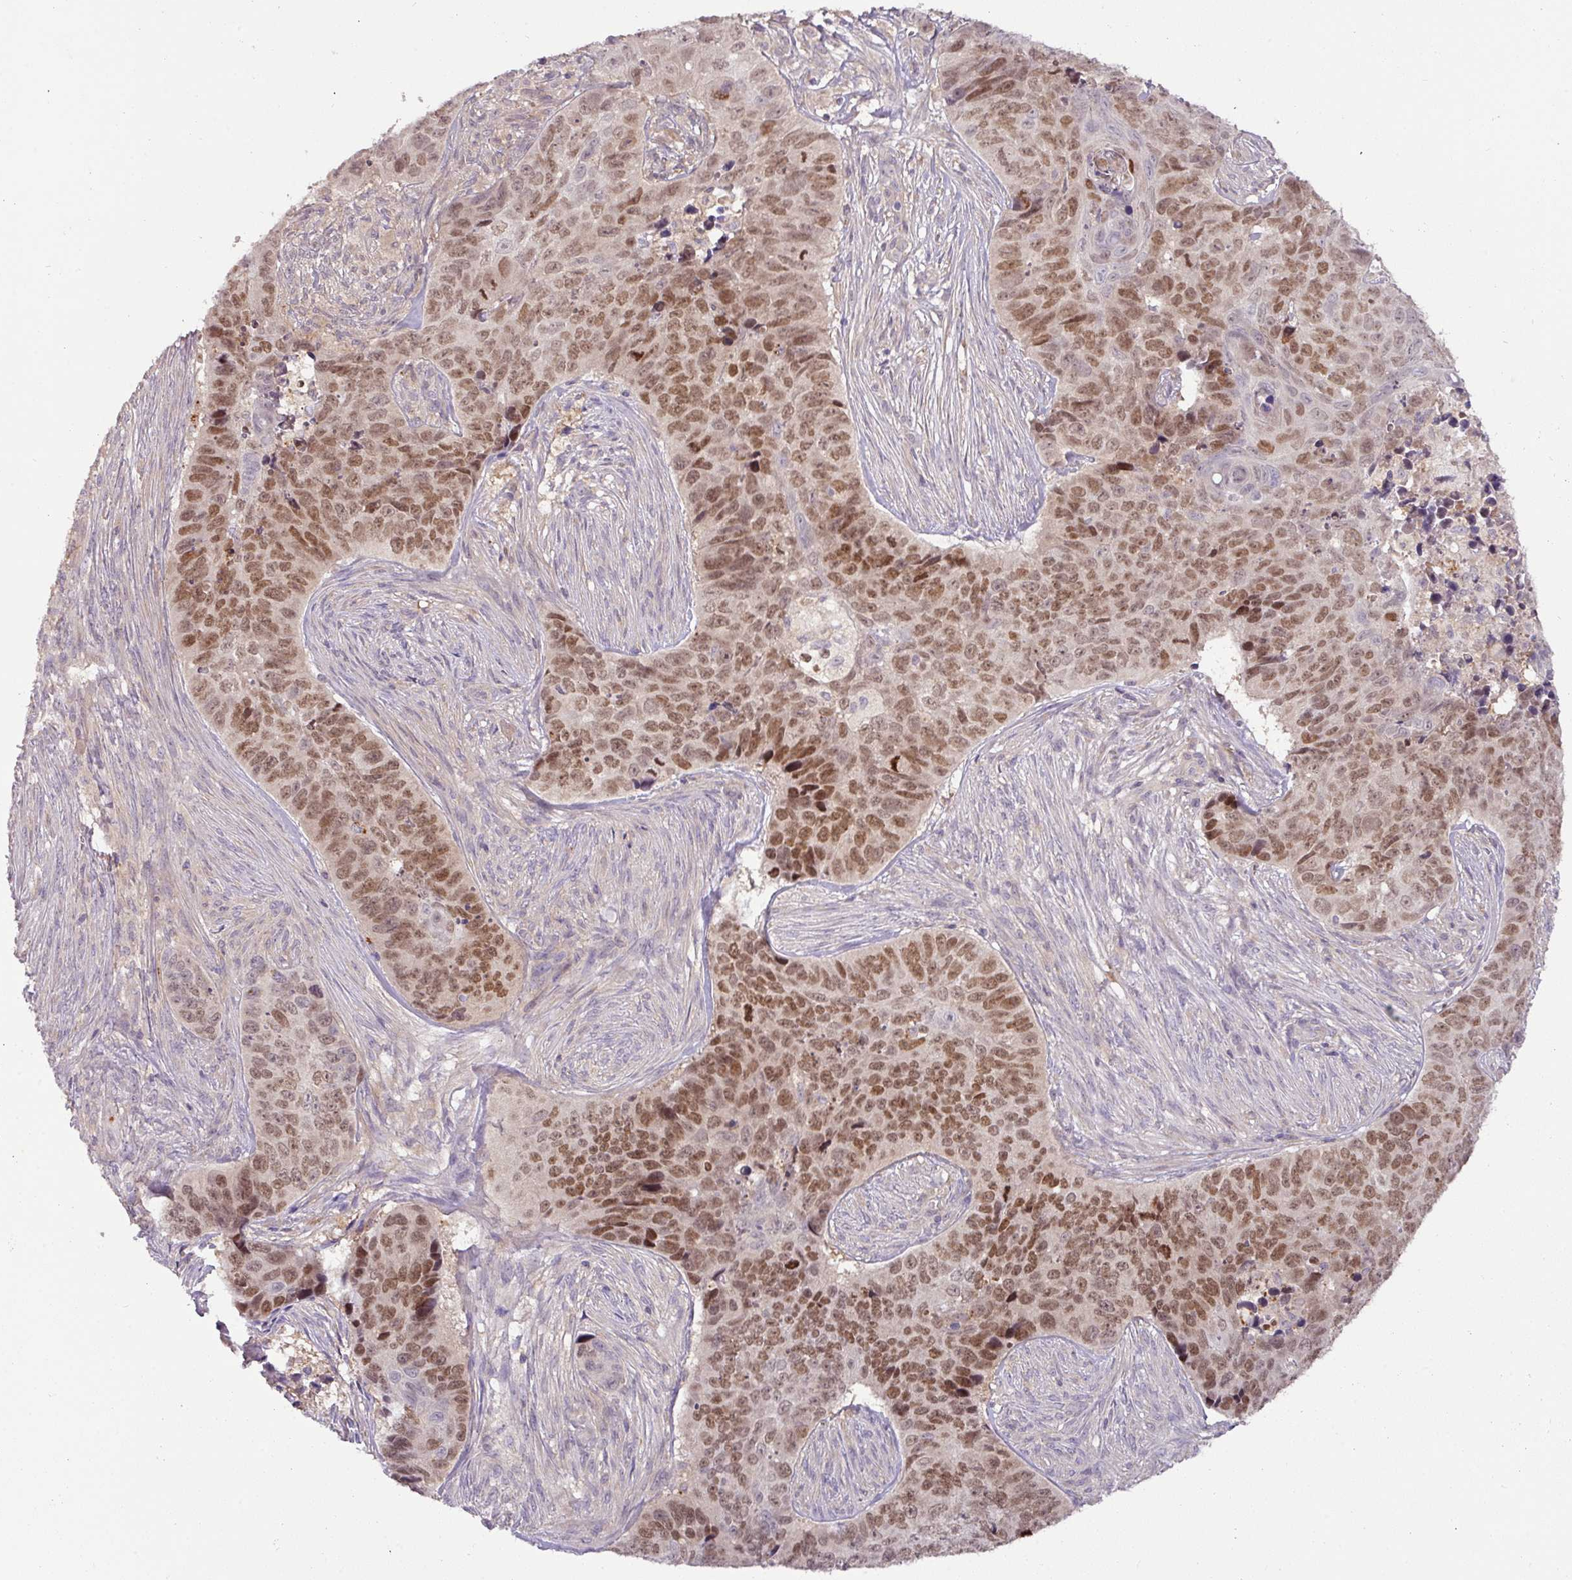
{"staining": {"intensity": "moderate", "quantity": ">75%", "location": "nuclear"}, "tissue": "skin cancer", "cell_type": "Tumor cells", "image_type": "cancer", "snomed": [{"axis": "morphology", "description": "Basal cell carcinoma"}, {"axis": "topography", "description": "Skin"}], "caption": "Human skin cancer stained with a brown dye shows moderate nuclear positive positivity in about >75% of tumor cells.", "gene": "HOXC13", "patient": {"sex": "female", "age": 82}}